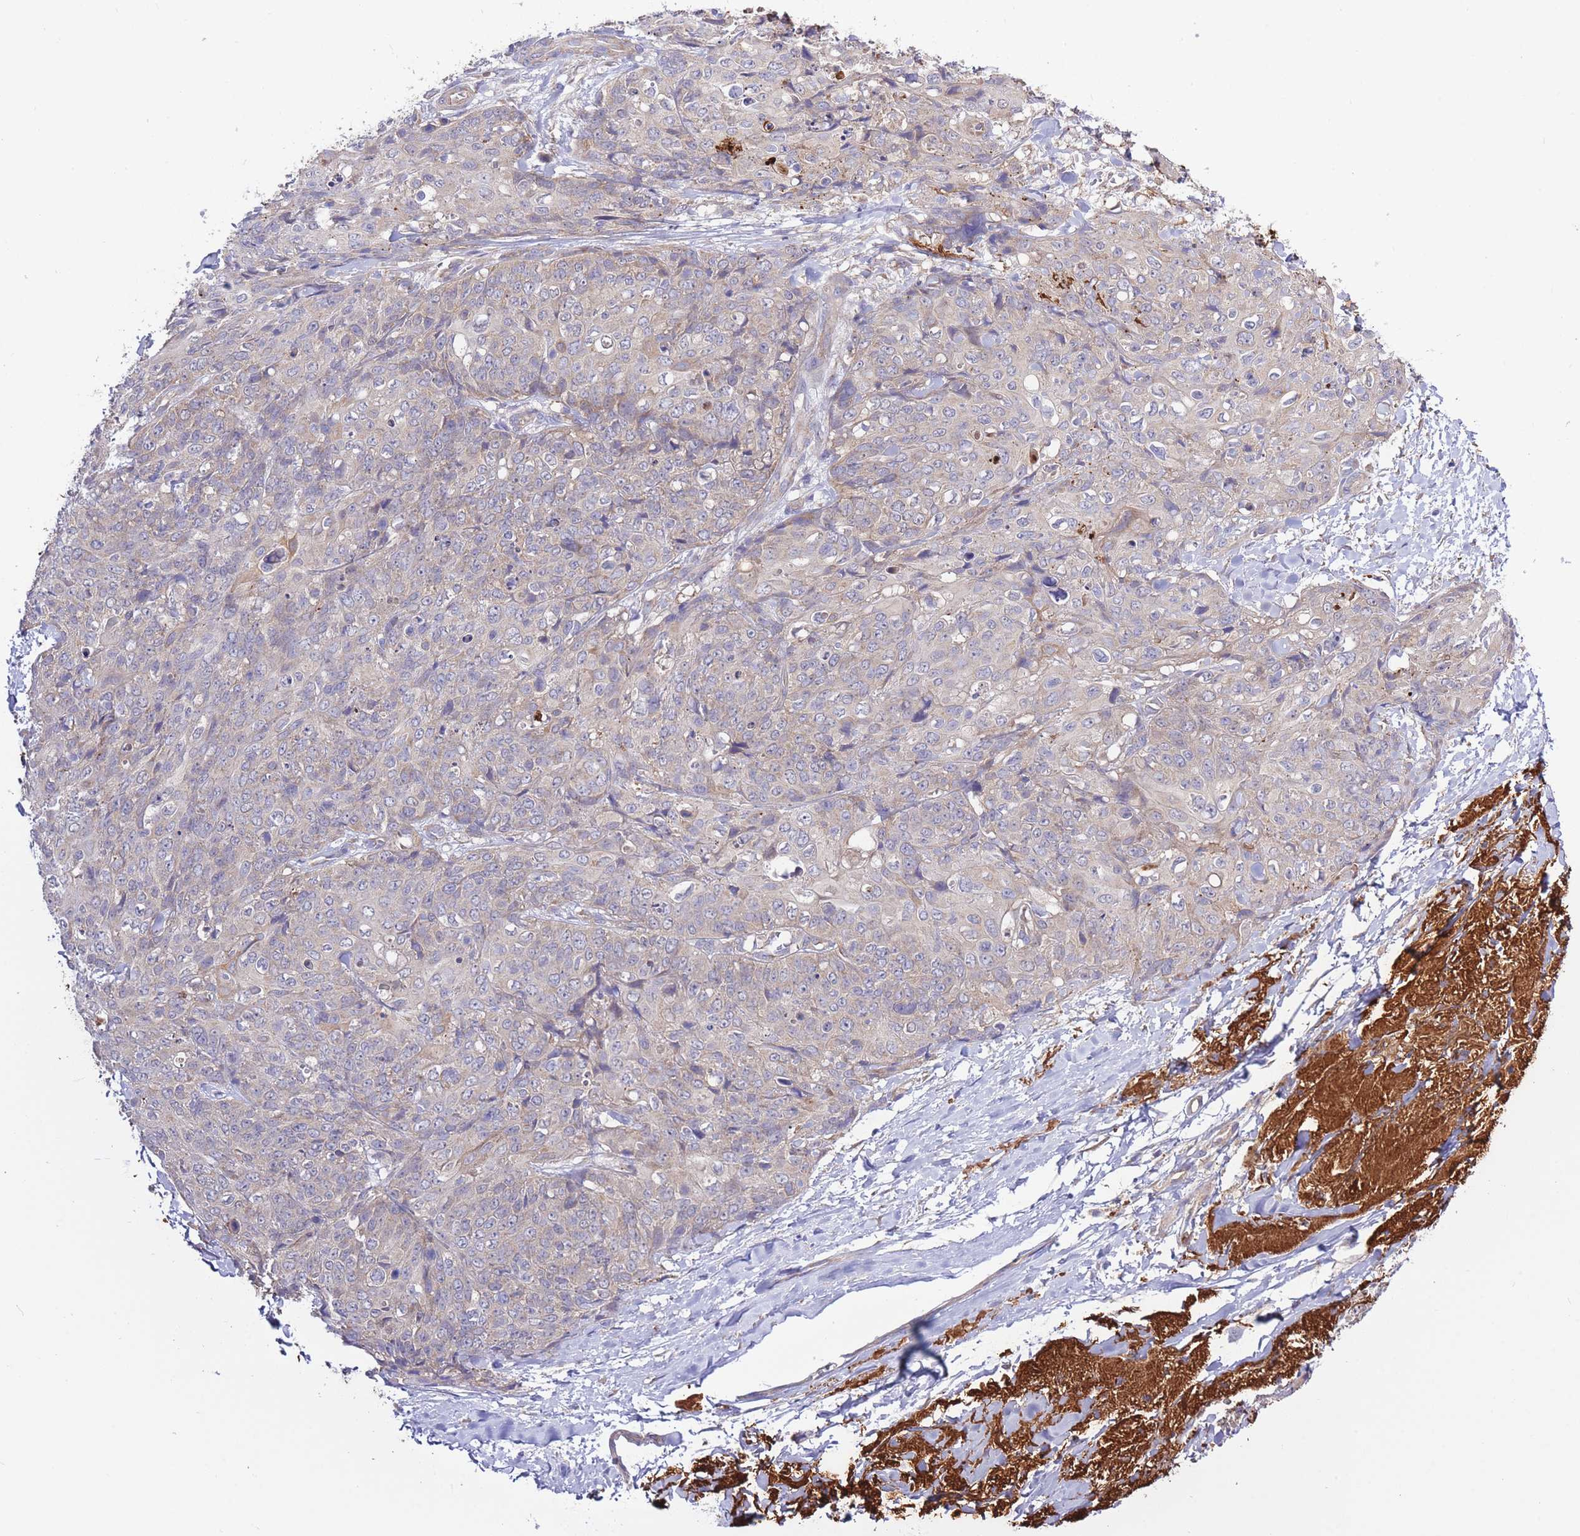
{"staining": {"intensity": "negative", "quantity": "none", "location": "none"}, "tissue": "skin cancer", "cell_type": "Tumor cells", "image_type": "cancer", "snomed": [{"axis": "morphology", "description": "Squamous cell carcinoma, NOS"}, {"axis": "topography", "description": "Skin"}, {"axis": "topography", "description": "Vulva"}], "caption": "Skin cancer was stained to show a protein in brown. There is no significant positivity in tumor cells.", "gene": "ATP13A2", "patient": {"sex": "female", "age": 85}}